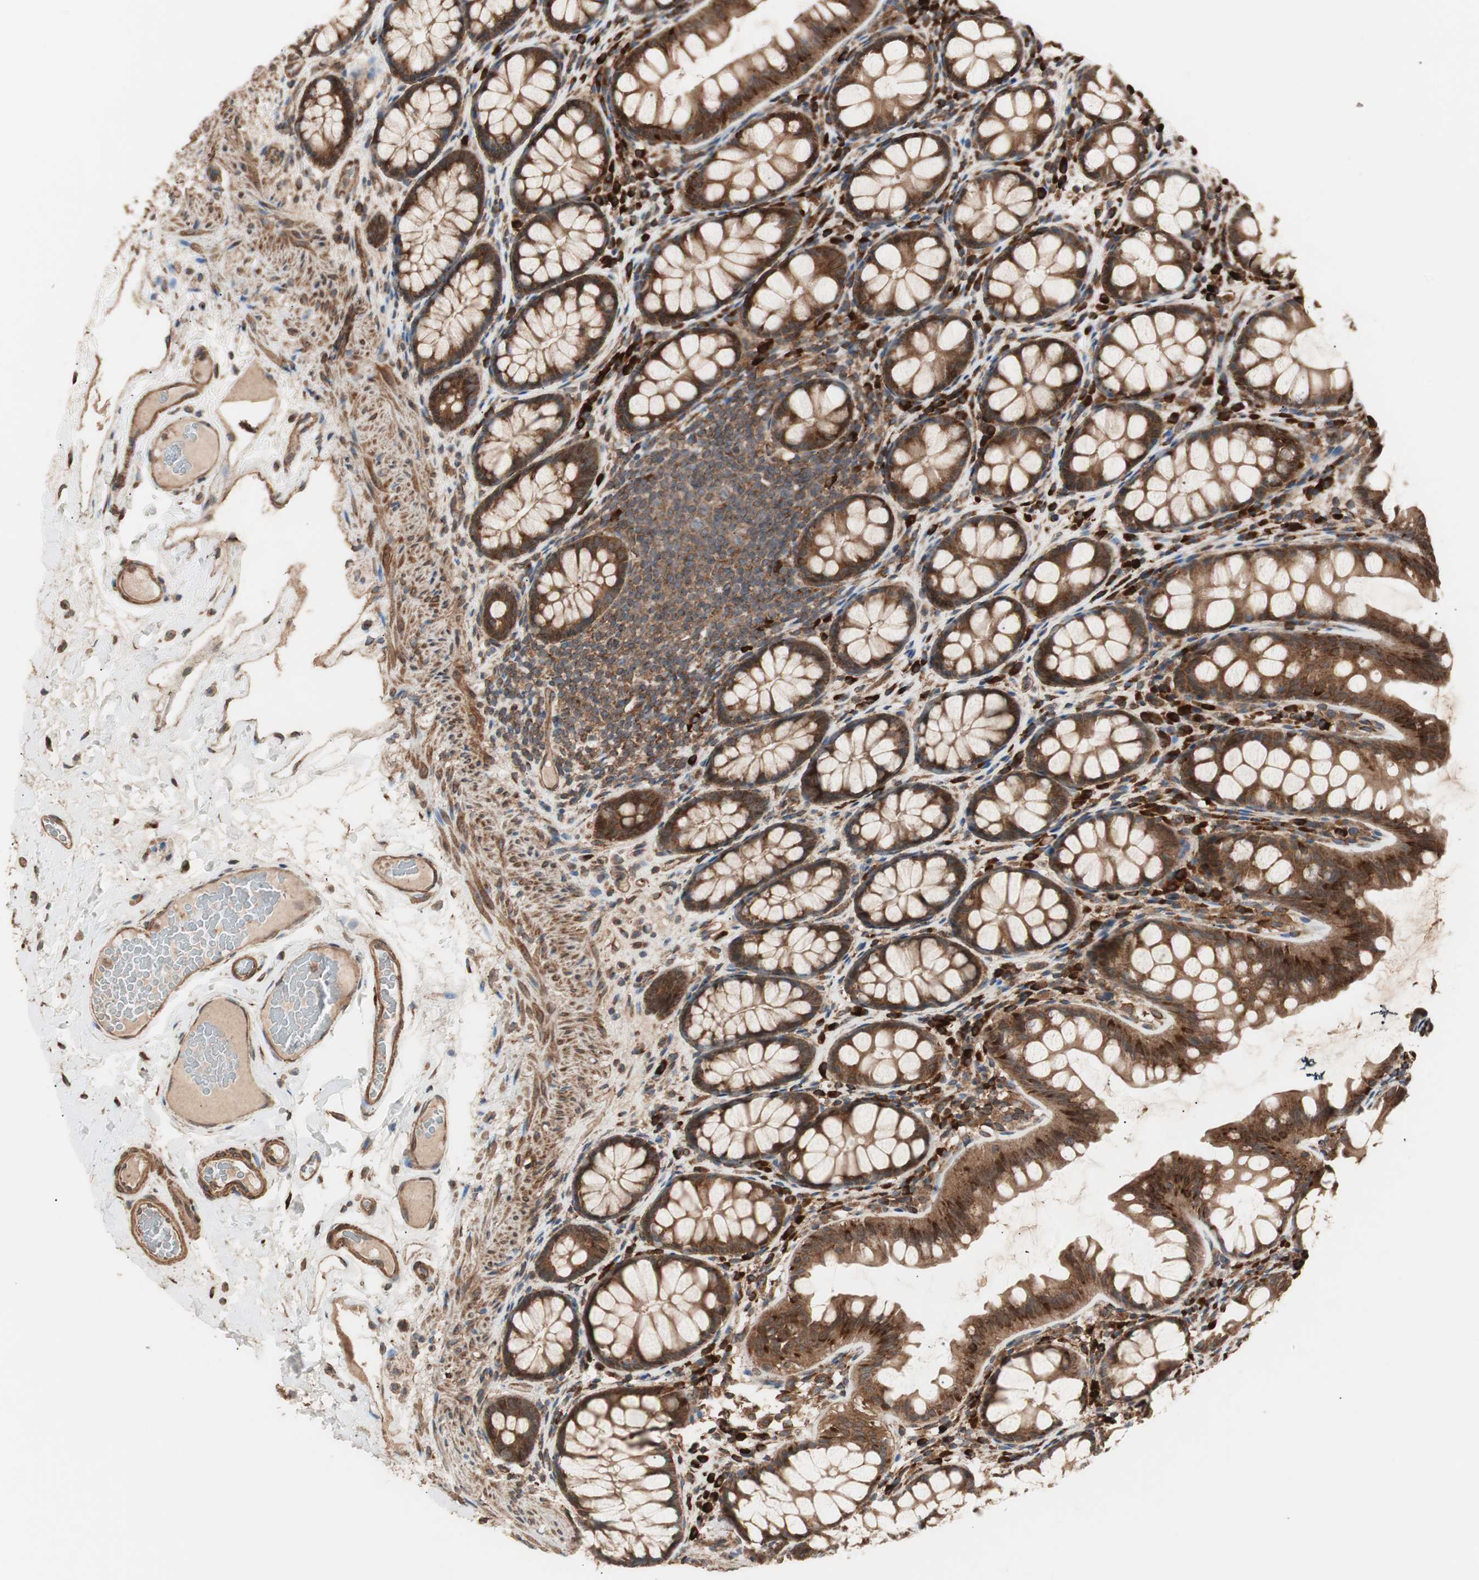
{"staining": {"intensity": "moderate", "quantity": ">75%", "location": "cytoplasmic/membranous"}, "tissue": "colon", "cell_type": "Endothelial cells", "image_type": "normal", "snomed": [{"axis": "morphology", "description": "Normal tissue, NOS"}, {"axis": "topography", "description": "Colon"}], "caption": "Colon stained for a protein reveals moderate cytoplasmic/membranous positivity in endothelial cells.", "gene": "LZTS1", "patient": {"sex": "female", "age": 55}}